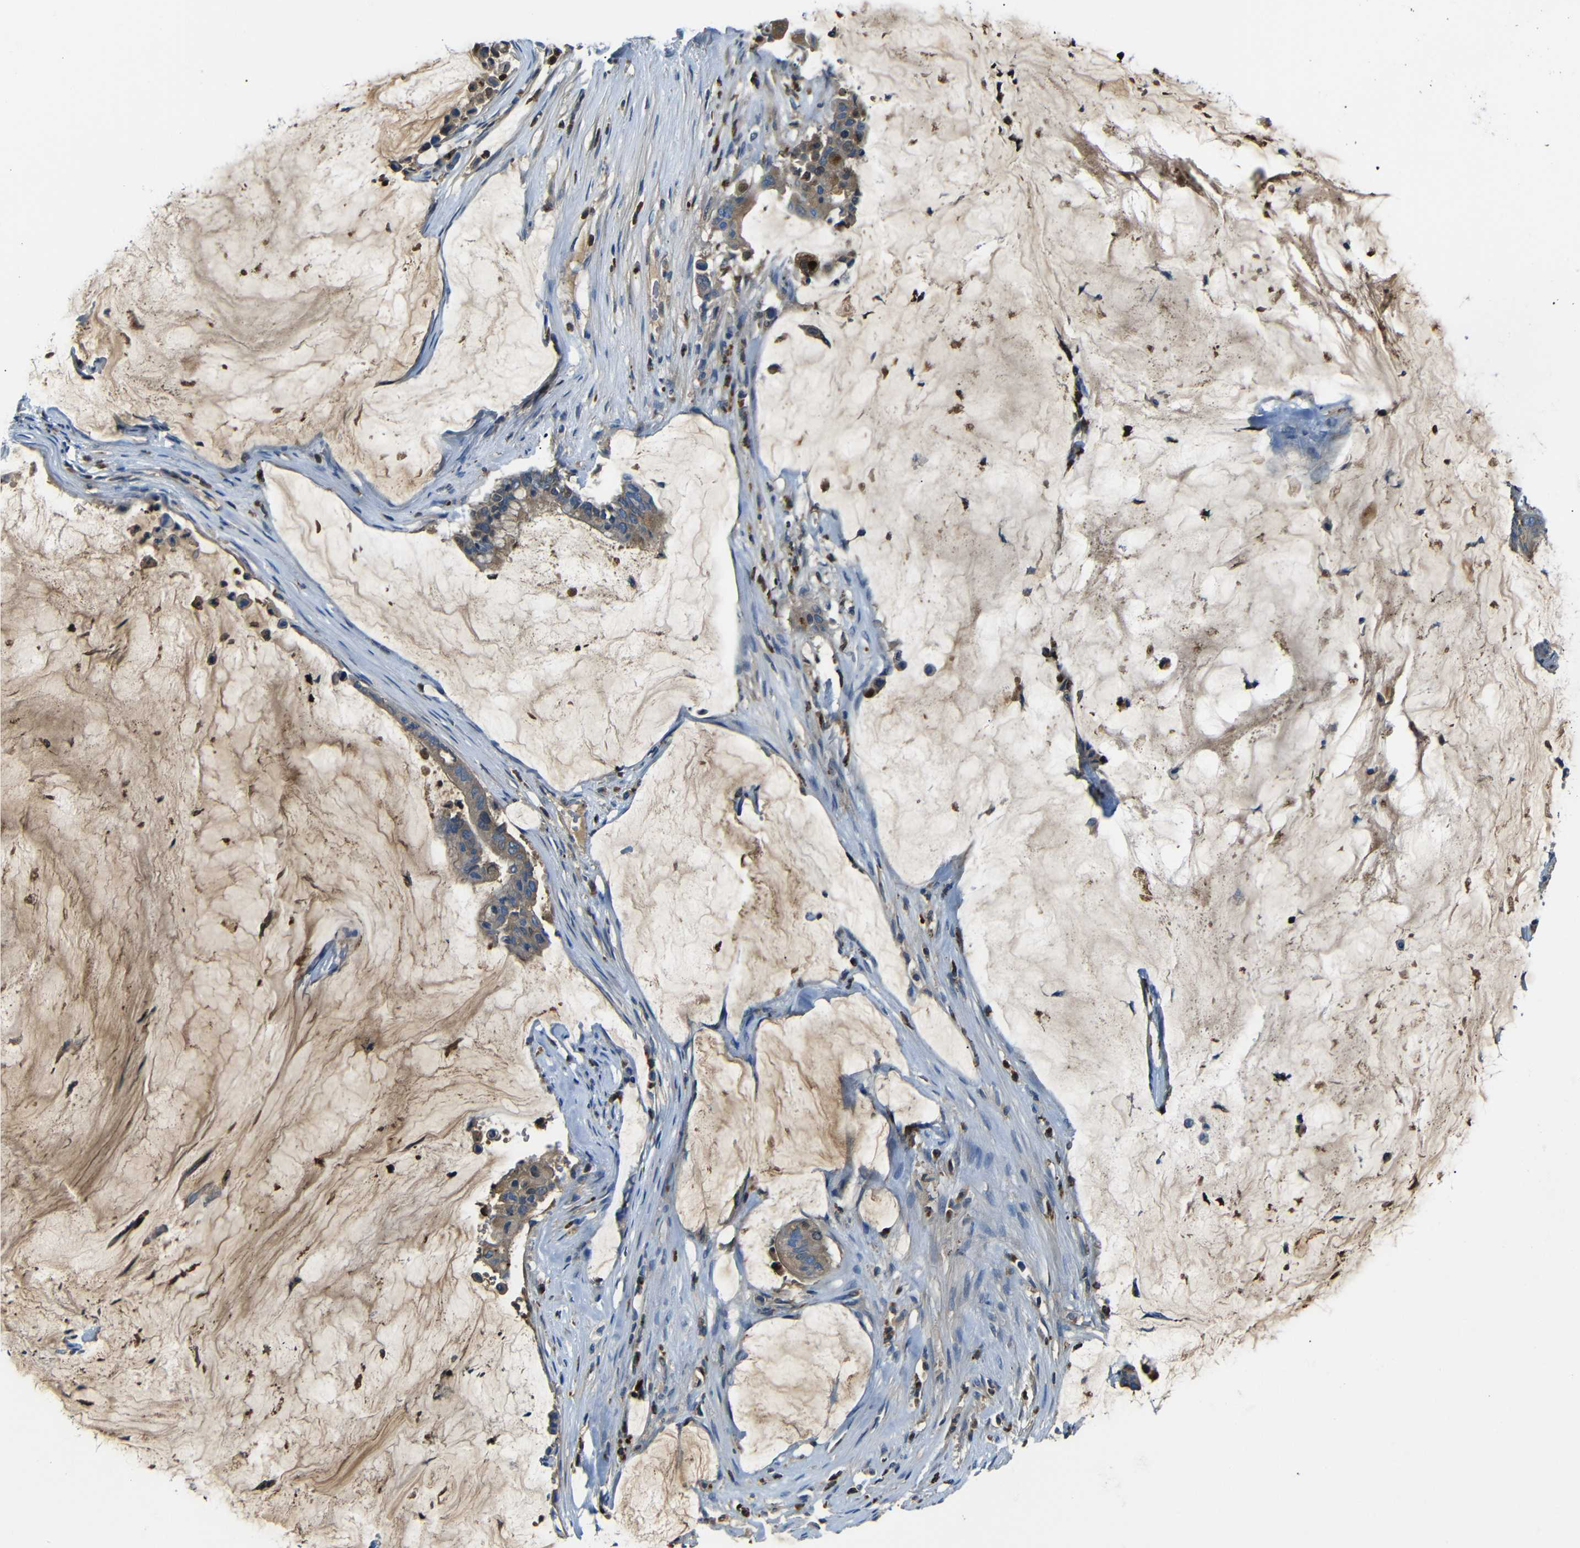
{"staining": {"intensity": "weak", "quantity": ">75%", "location": "cytoplasmic/membranous"}, "tissue": "pancreatic cancer", "cell_type": "Tumor cells", "image_type": "cancer", "snomed": [{"axis": "morphology", "description": "Adenocarcinoma, NOS"}, {"axis": "topography", "description": "Pancreas"}], "caption": "The immunohistochemical stain labels weak cytoplasmic/membranous expression in tumor cells of pancreatic adenocarcinoma tissue.", "gene": "SERPINA1", "patient": {"sex": "male", "age": 41}}